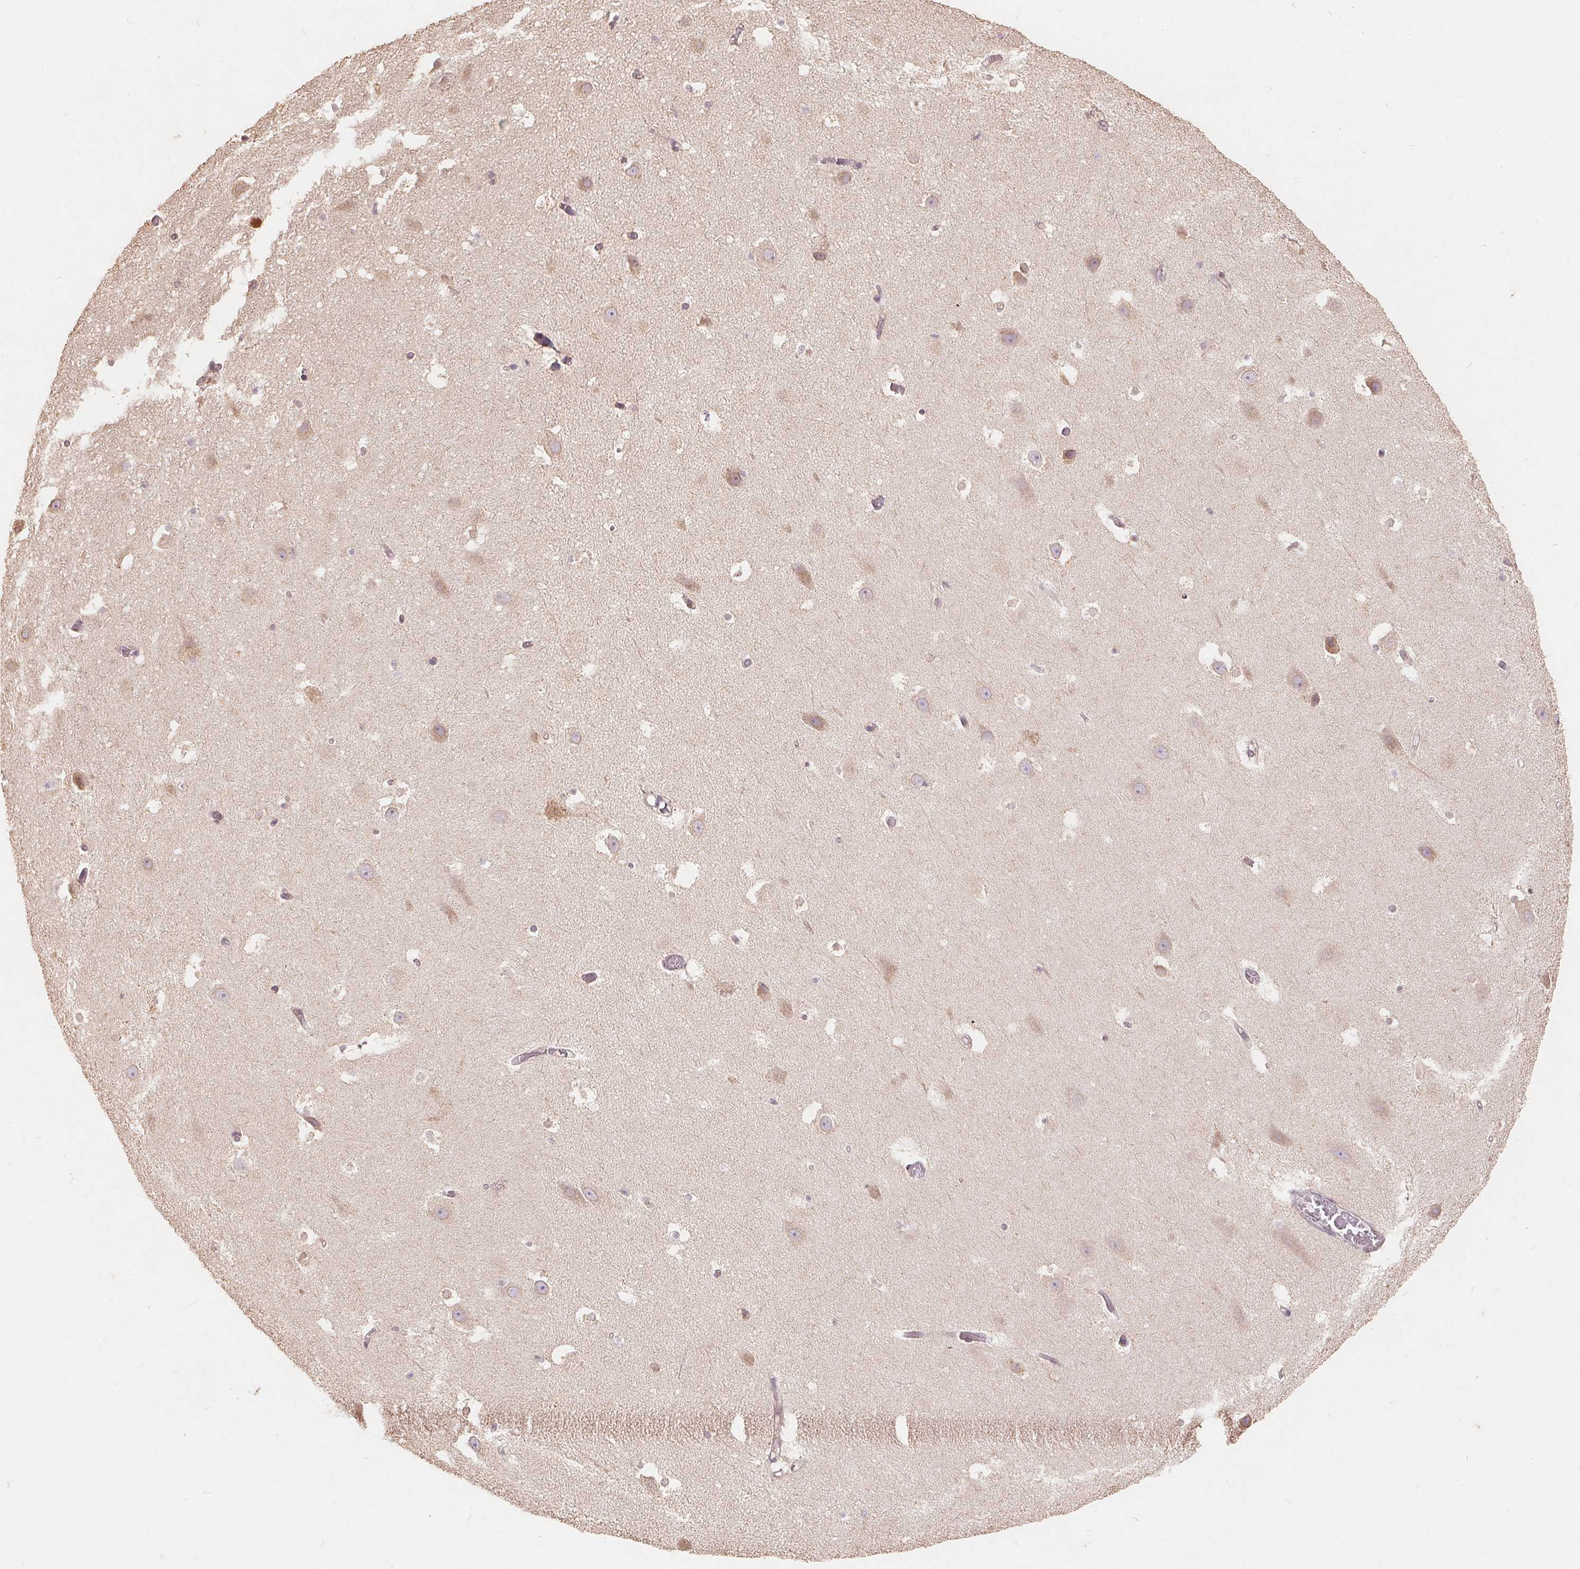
{"staining": {"intensity": "weak", "quantity": "<25%", "location": "cytoplasmic/membranous"}, "tissue": "hippocampus", "cell_type": "Glial cells", "image_type": "normal", "snomed": [{"axis": "morphology", "description": "Normal tissue, NOS"}, {"axis": "topography", "description": "Hippocampus"}], "caption": "Glial cells show no significant protein expression in unremarkable hippocampus. Nuclei are stained in blue.", "gene": "CDIPT", "patient": {"sex": "male", "age": 26}}